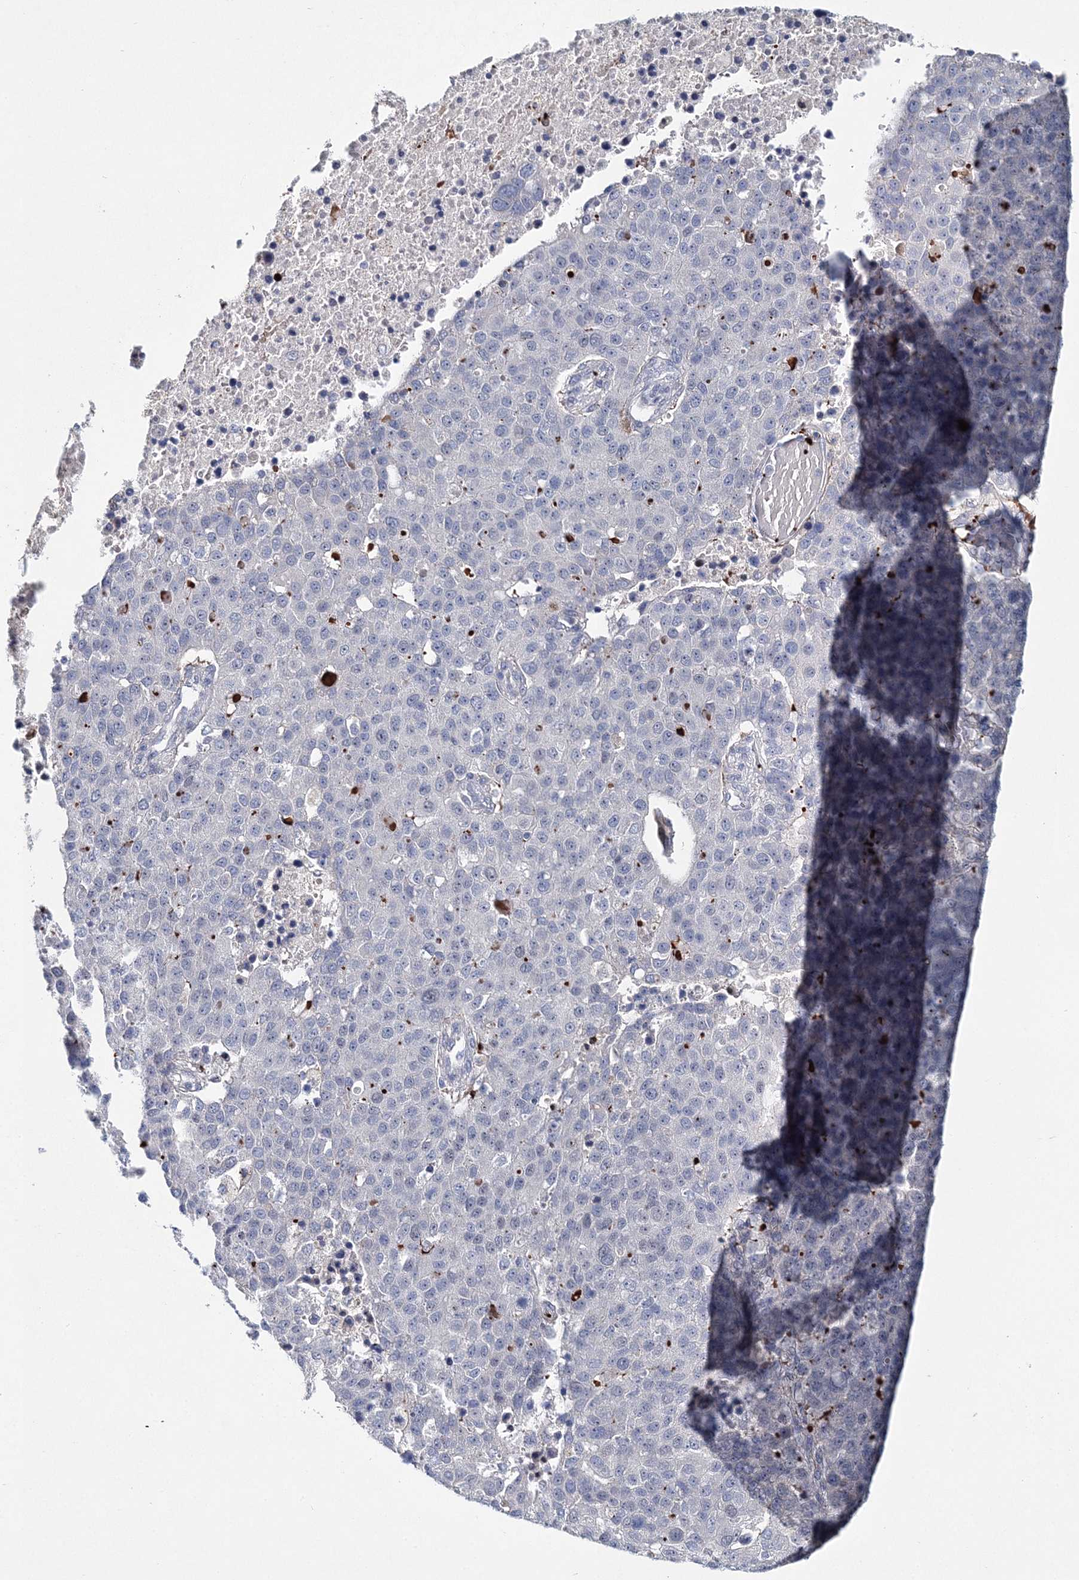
{"staining": {"intensity": "negative", "quantity": "none", "location": "none"}, "tissue": "pancreatic cancer", "cell_type": "Tumor cells", "image_type": "cancer", "snomed": [{"axis": "morphology", "description": "Adenocarcinoma, NOS"}, {"axis": "topography", "description": "Pancreas"}], "caption": "IHC micrograph of neoplastic tissue: pancreatic cancer stained with DAB (3,3'-diaminobenzidine) demonstrates no significant protein staining in tumor cells.", "gene": "MYOZ2", "patient": {"sex": "female", "age": 61}}